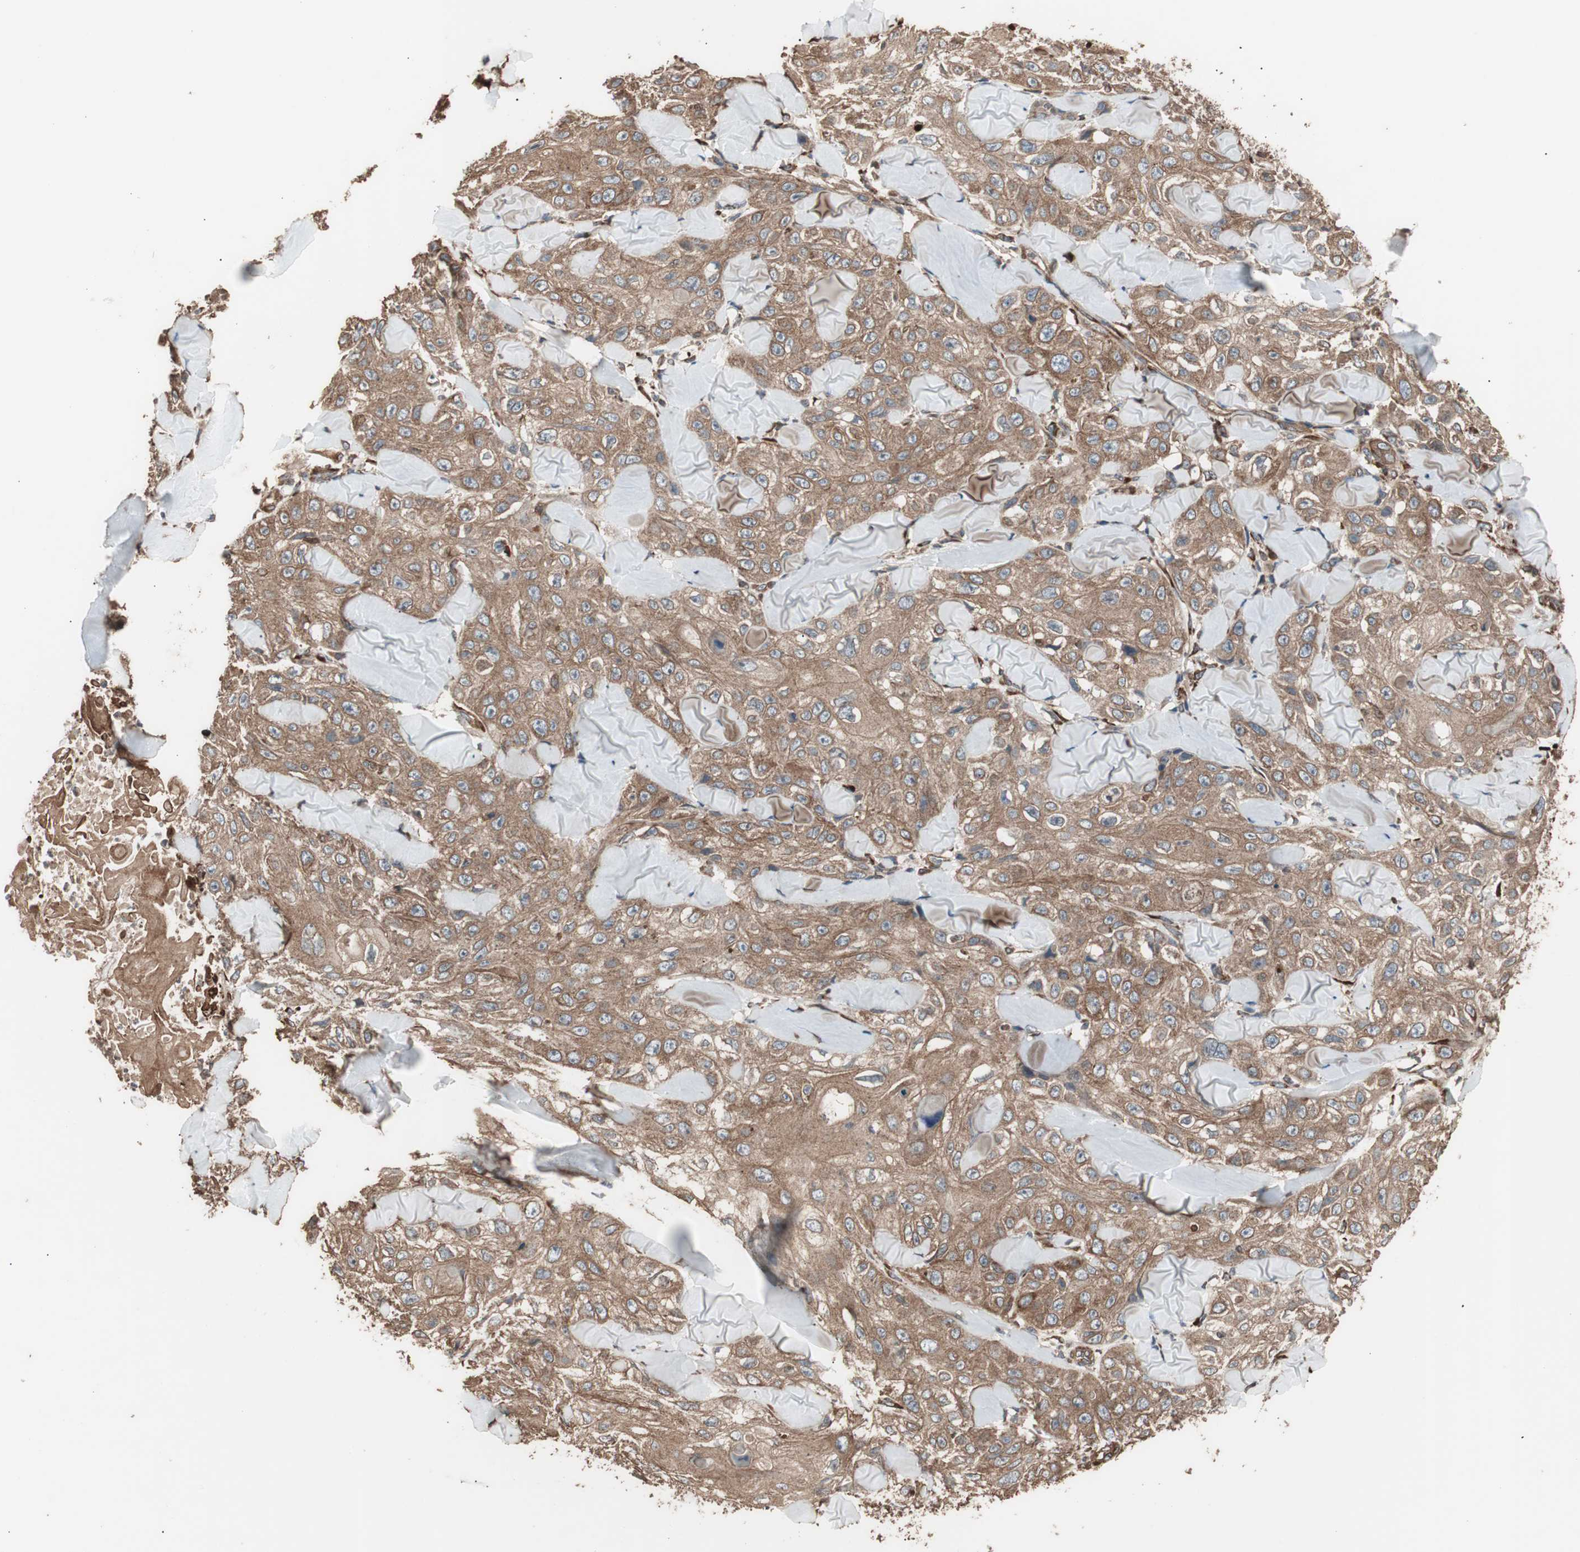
{"staining": {"intensity": "moderate", "quantity": ">75%", "location": "cytoplasmic/membranous"}, "tissue": "skin cancer", "cell_type": "Tumor cells", "image_type": "cancer", "snomed": [{"axis": "morphology", "description": "Squamous cell carcinoma, NOS"}, {"axis": "topography", "description": "Skin"}], "caption": "Skin cancer (squamous cell carcinoma) stained with a brown dye reveals moderate cytoplasmic/membranous positive positivity in about >75% of tumor cells.", "gene": "LZTS1", "patient": {"sex": "male", "age": 86}}